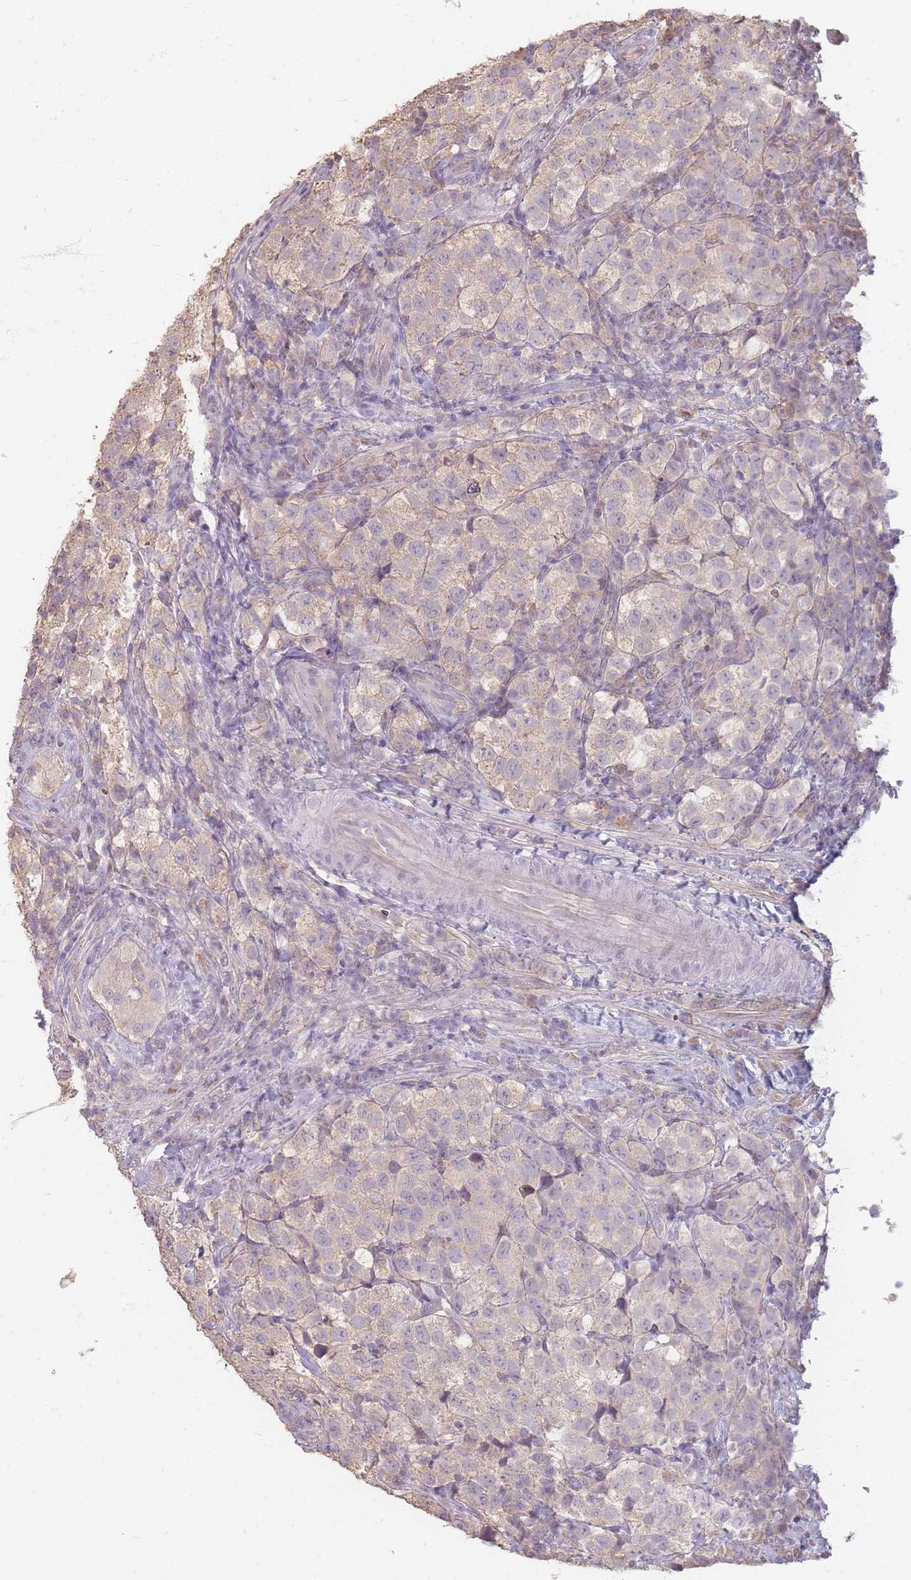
{"staining": {"intensity": "weak", "quantity": "<25%", "location": "cytoplasmic/membranous"}, "tissue": "testis cancer", "cell_type": "Tumor cells", "image_type": "cancer", "snomed": [{"axis": "morphology", "description": "Seminoma, NOS"}, {"axis": "topography", "description": "Testis"}], "caption": "Immunohistochemical staining of seminoma (testis) exhibits no significant staining in tumor cells.", "gene": "RFTN1", "patient": {"sex": "male", "age": 34}}